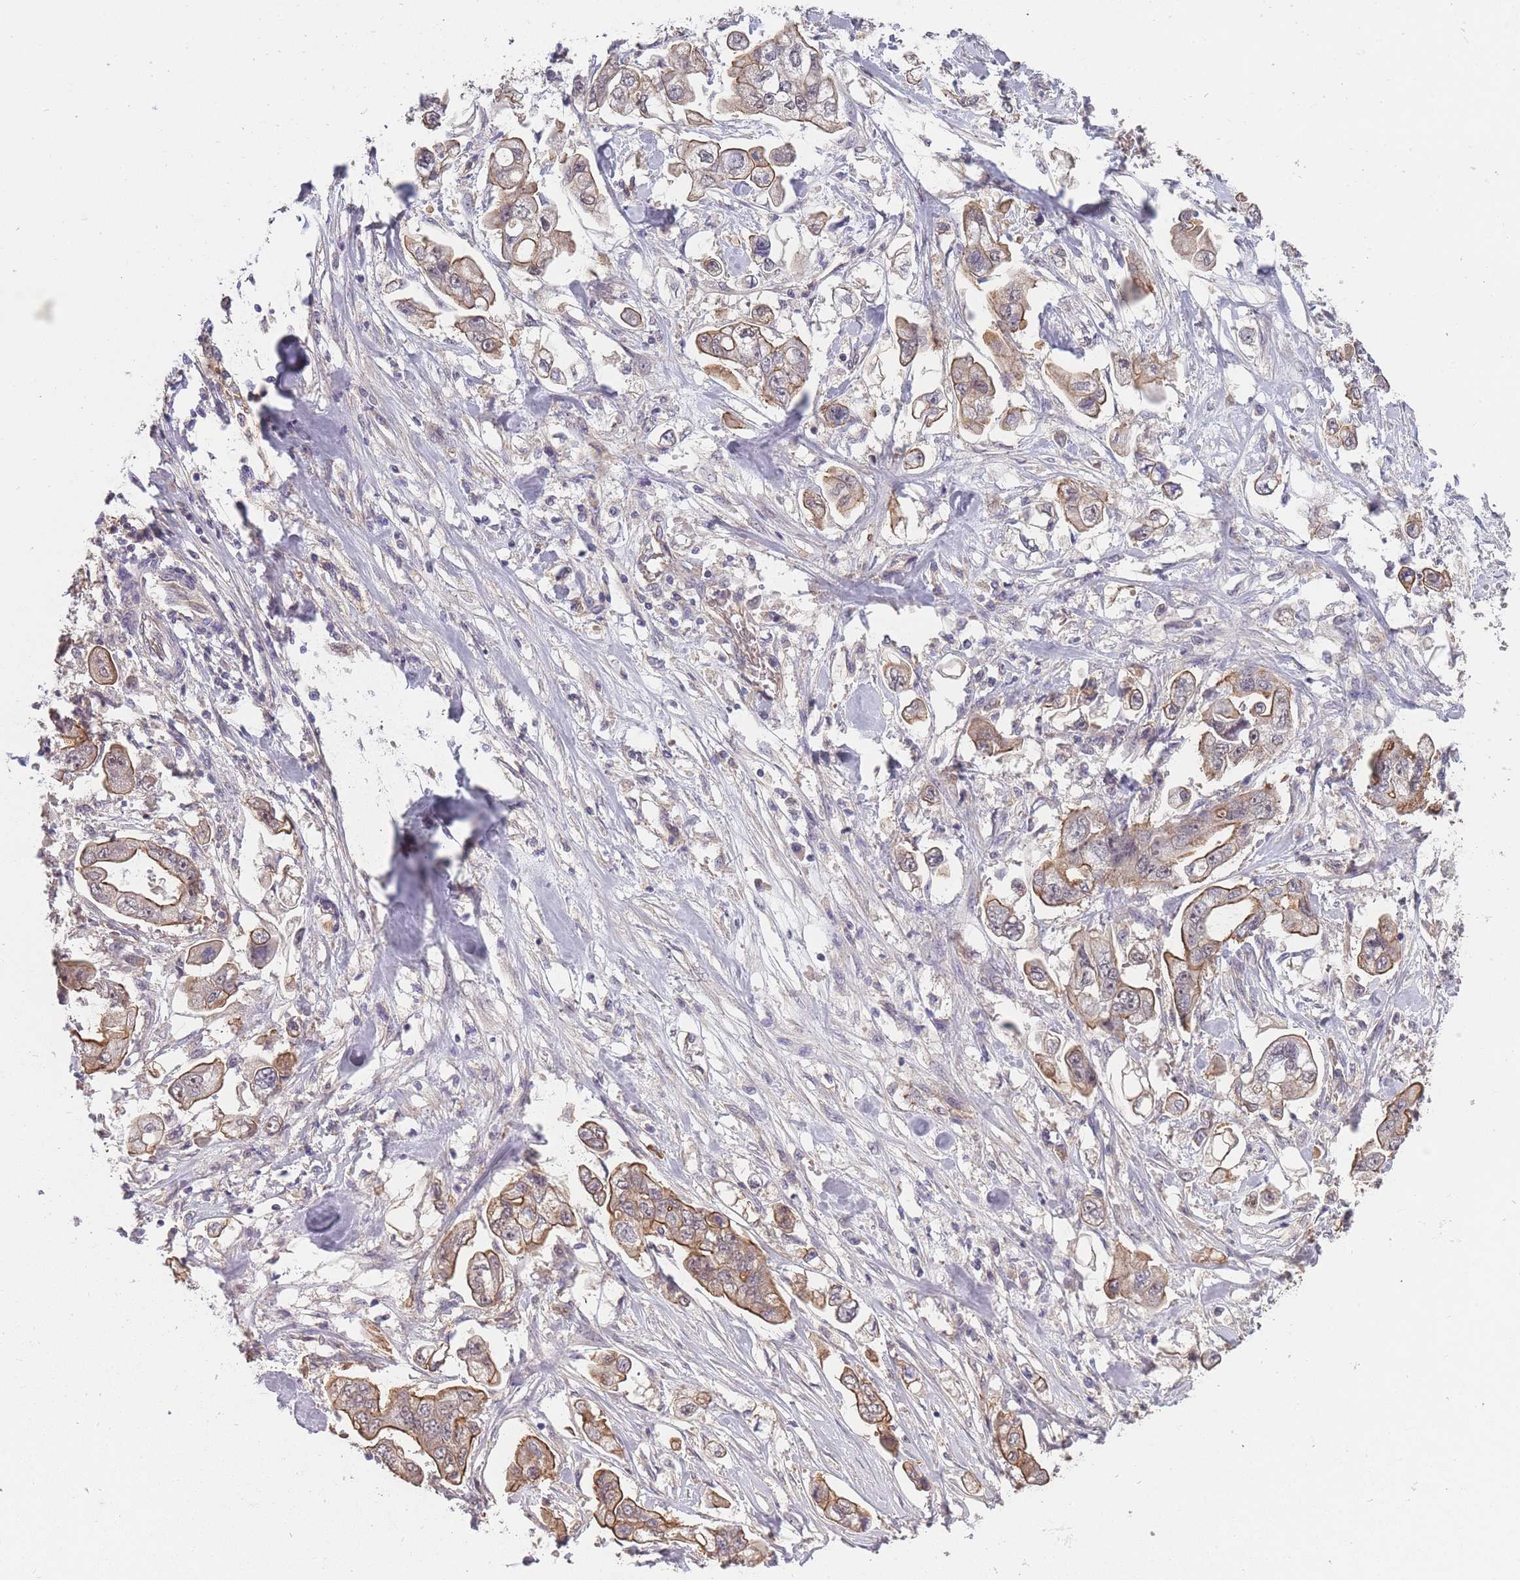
{"staining": {"intensity": "moderate", "quantity": ">75%", "location": "cytoplasmic/membranous"}, "tissue": "stomach cancer", "cell_type": "Tumor cells", "image_type": "cancer", "snomed": [{"axis": "morphology", "description": "Adenocarcinoma, NOS"}, {"axis": "topography", "description": "Stomach"}], "caption": "IHC staining of stomach cancer (adenocarcinoma), which demonstrates medium levels of moderate cytoplasmic/membranous positivity in about >75% of tumor cells indicating moderate cytoplasmic/membranous protein staining. The staining was performed using DAB (3,3'-diaminobenzidine) (brown) for protein detection and nuclei were counterstained in hematoxylin (blue).", "gene": "KIAA1755", "patient": {"sex": "male", "age": 62}}